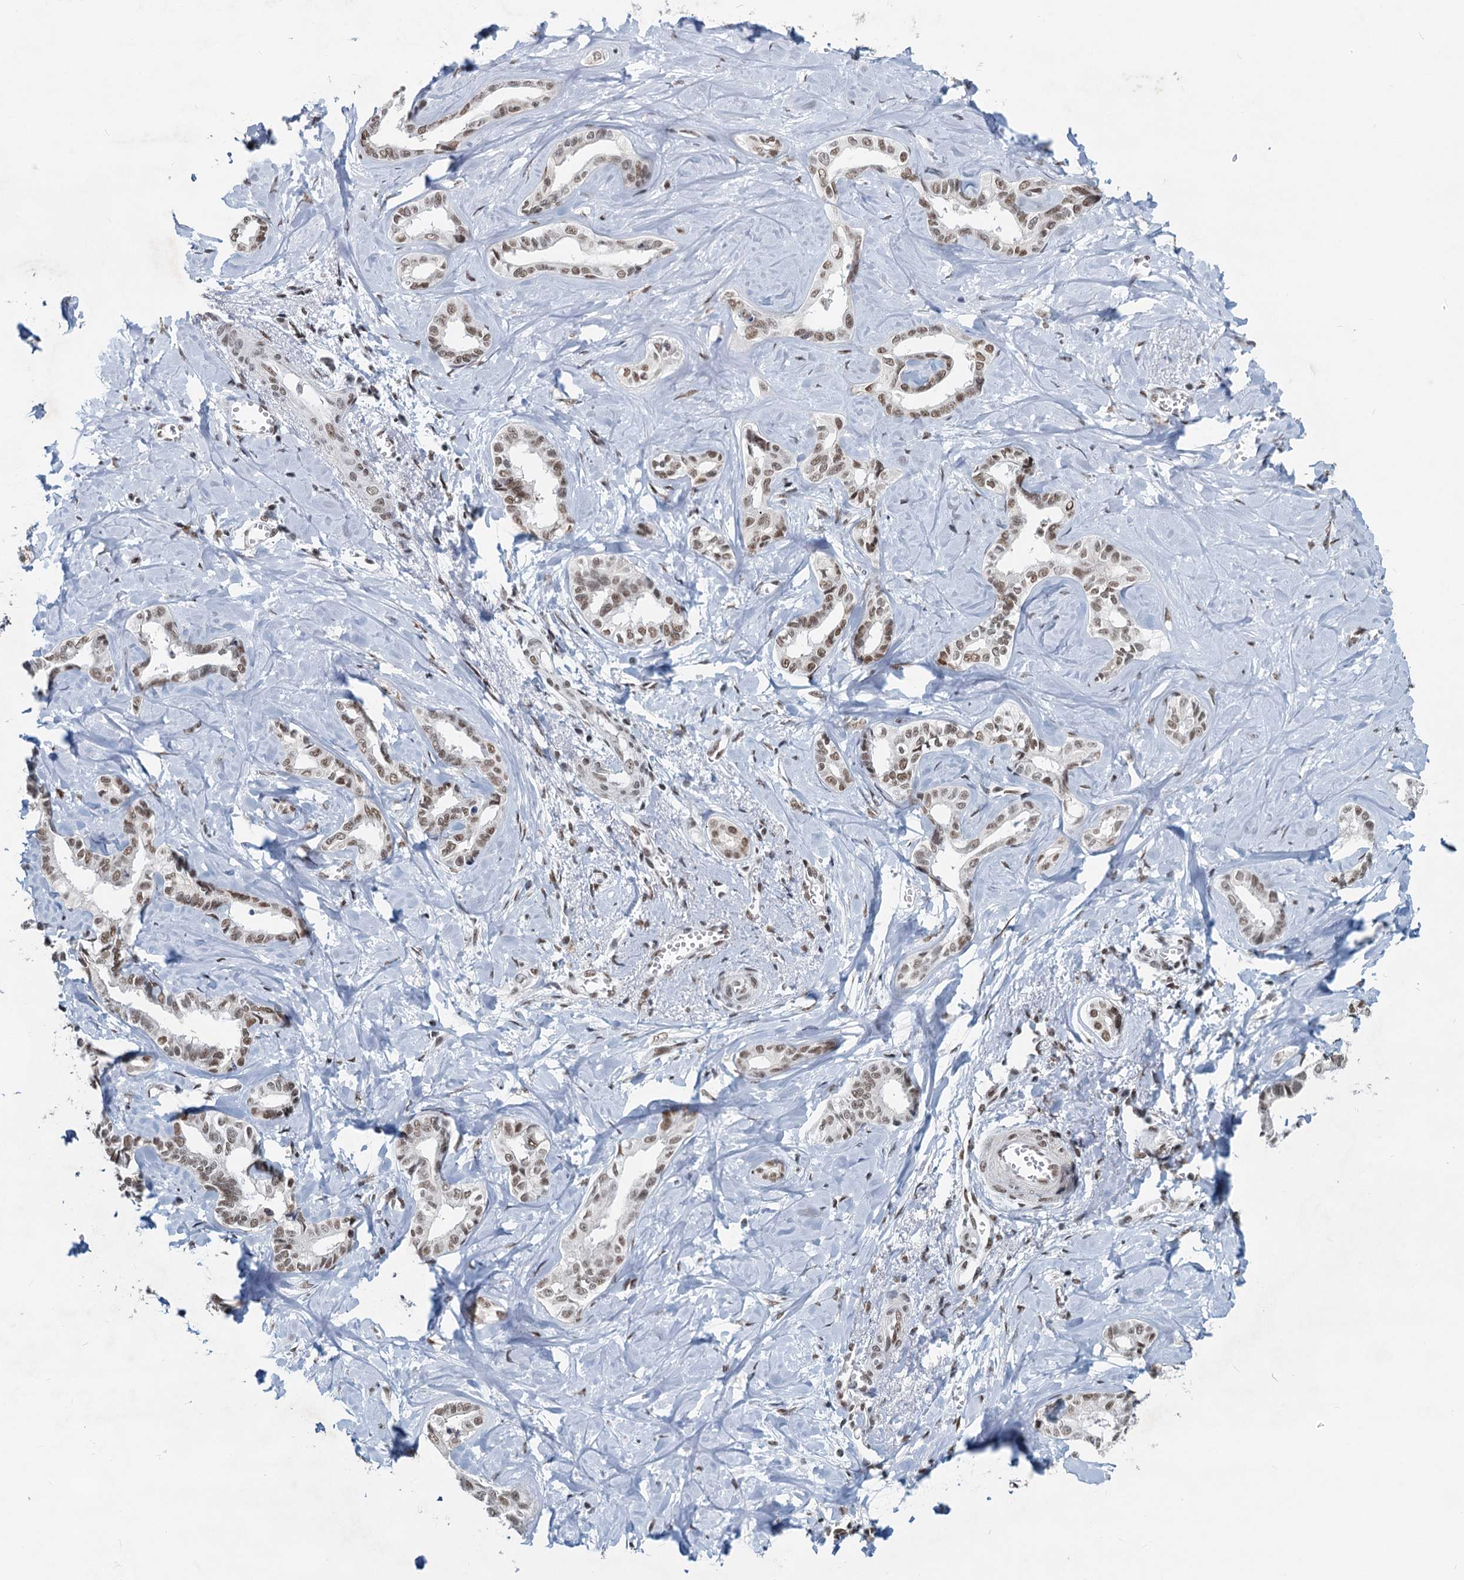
{"staining": {"intensity": "moderate", "quantity": ">75%", "location": "nuclear"}, "tissue": "liver cancer", "cell_type": "Tumor cells", "image_type": "cancer", "snomed": [{"axis": "morphology", "description": "Cholangiocarcinoma"}, {"axis": "topography", "description": "Liver"}], "caption": "A medium amount of moderate nuclear expression is identified in approximately >75% of tumor cells in liver cholangiocarcinoma tissue.", "gene": "METTL14", "patient": {"sex": "female", "age": 77}}